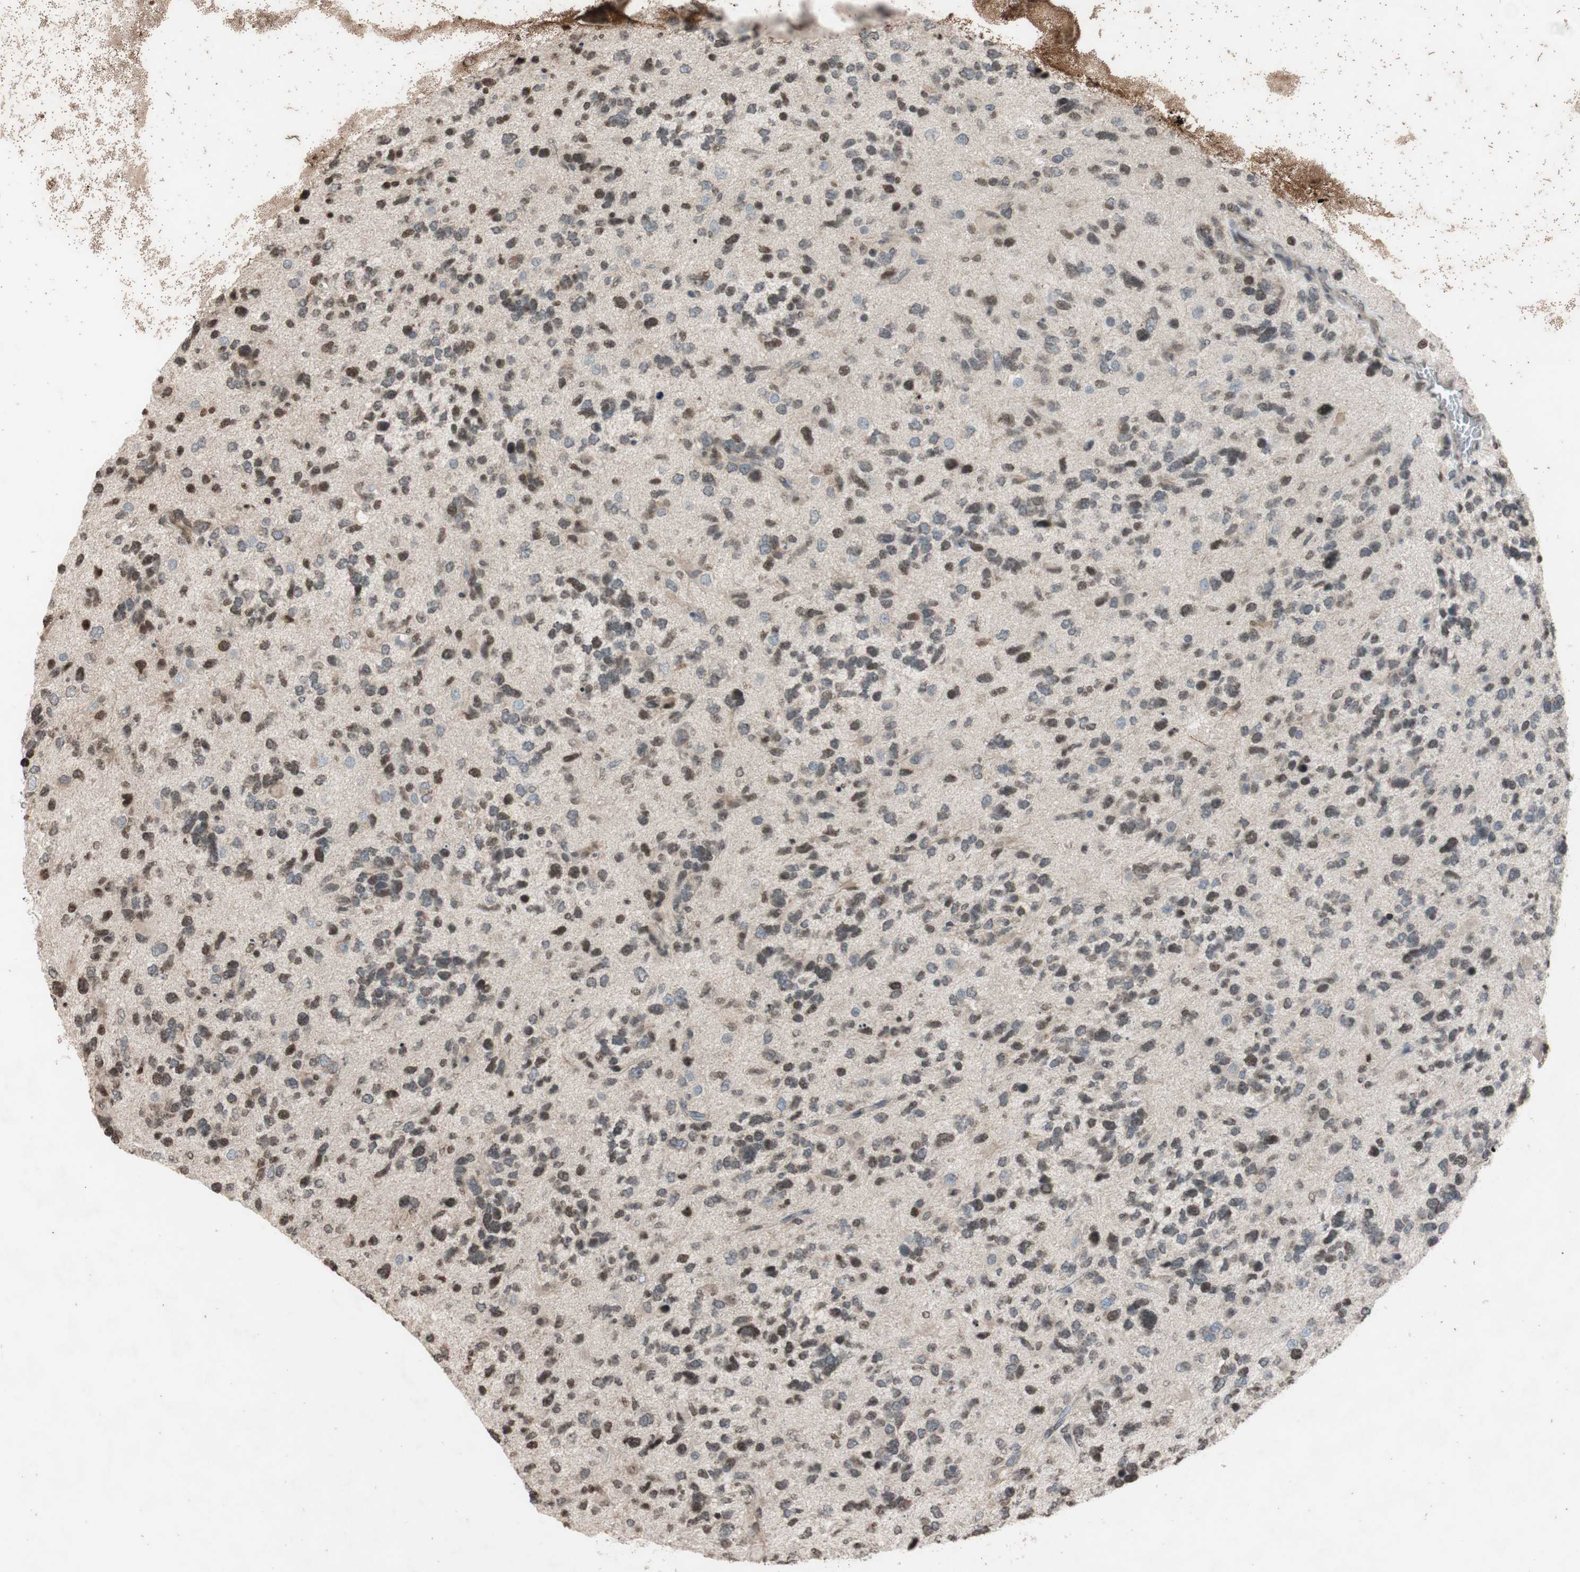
{"staining": {"intensity": "moderate", "quantity": "25%-75%", "location": "nuclear"}, "tissue": "glioma", "cell_type": "Tumor cells", "image_type": "cancer", "snomed": [{"axis": "morphology", "description": "Glioma, malignant, High grade"}, {"axis": "topography", "description": "Brain"}], "caption": "The histopathology image demonstrates a brown stain indicating the presence of a protein in the nuclear of tumor cells in glioma.", "gene": "MCM6", "patient": {"sex": "female", "age": 58}}